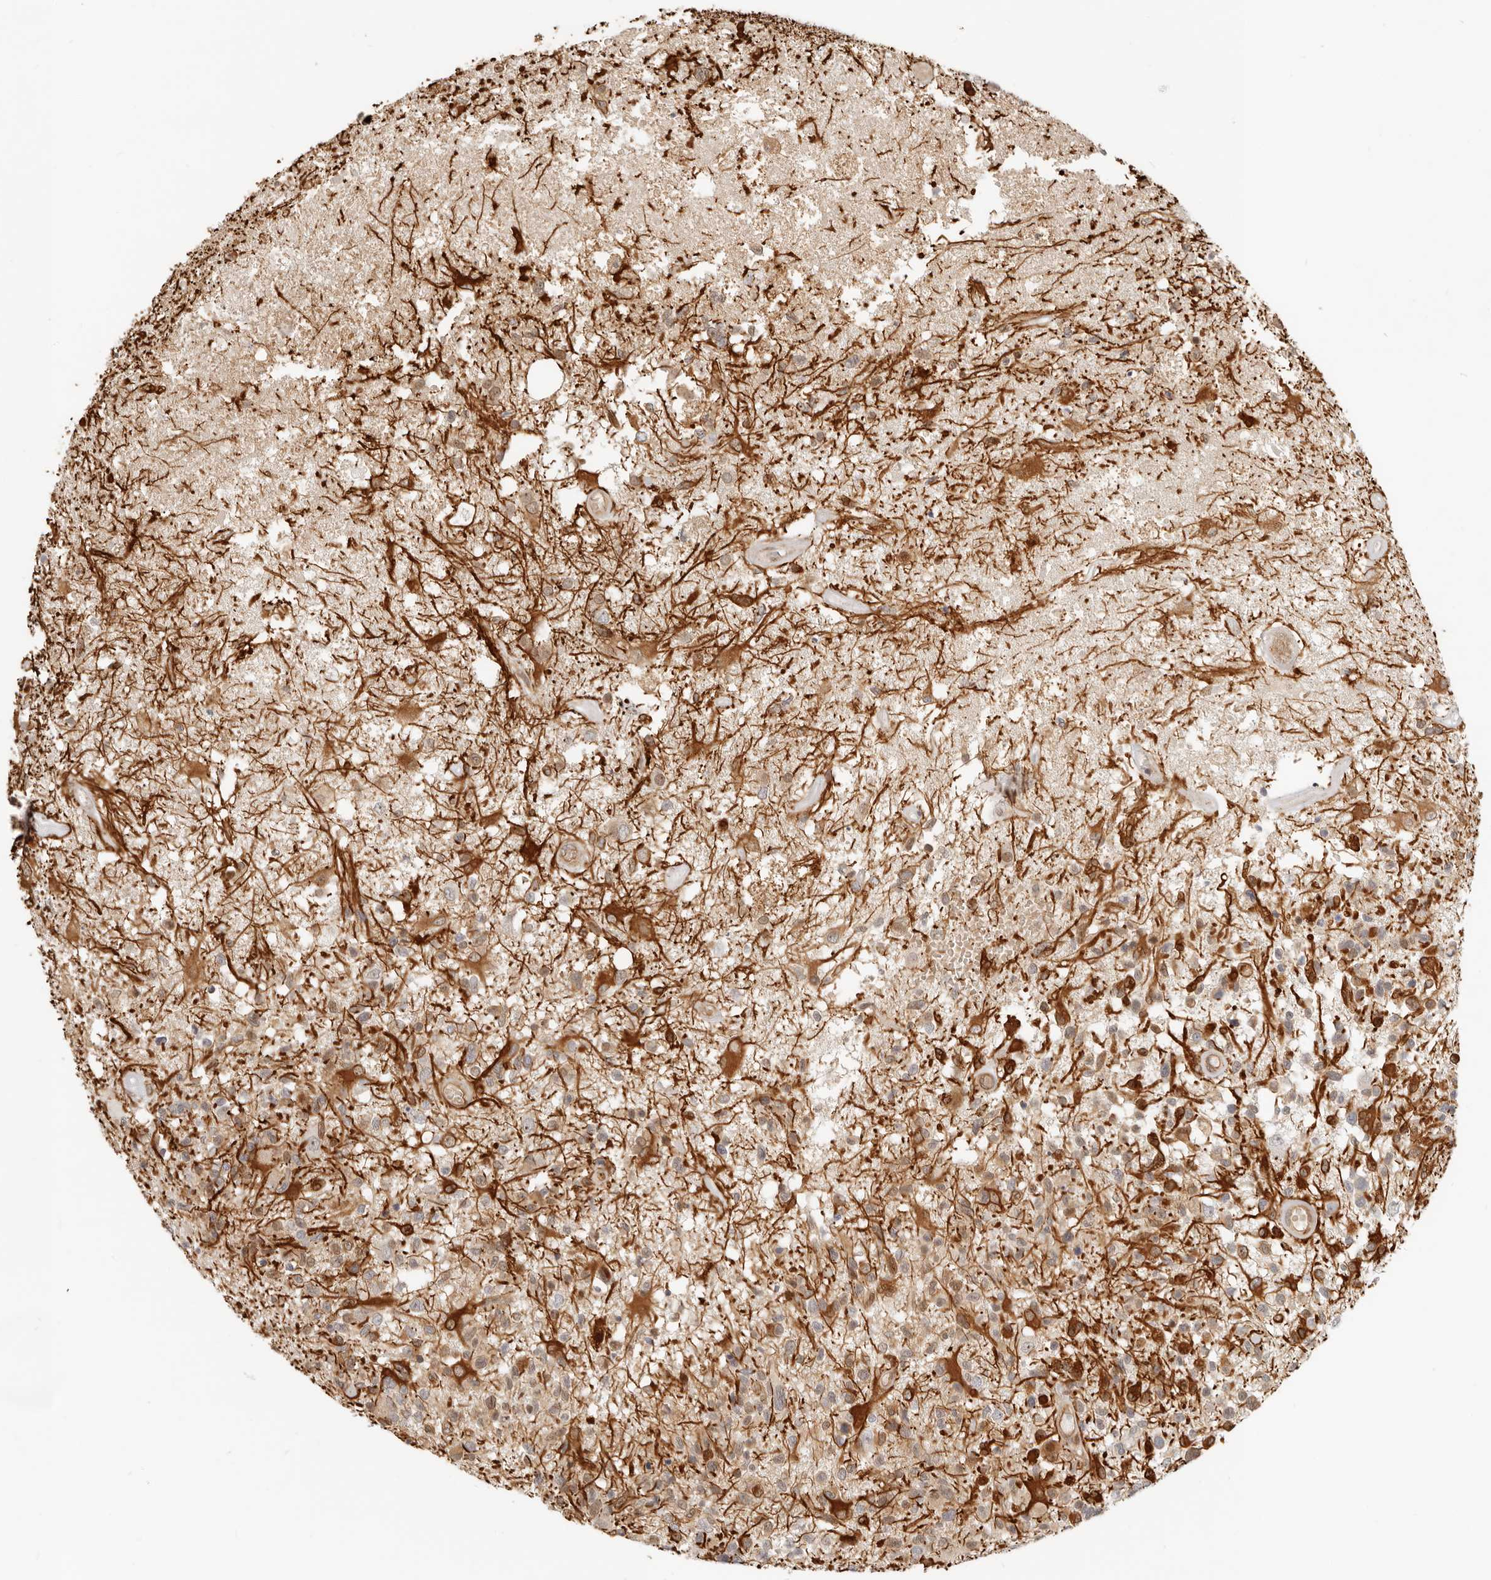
{"staining": {"intensity": "strong", "quantity": "25%-75%", "location": "cytoplasmic/membranous"}, "tissue": "glioma", "cell_type": "Tumor cells", "image_type": "cancer", "snomed": [{"axis": "morphology", "description": "Glioma, malignant, High grade"}, {"axis": "morphology", "description": "Glioblastoma, NOS"}, {"axis": "topography", "description": "Brain"}], "caption": "IHC photomicrograph of human malignant glioma (high-grade) stained for a protein (brown), which exhibits high levels of strong cytoplasmic/membranous expression in approximately 25%-75% of tumor cells.", "gene": "TUFT1", "patient": {"sex": "male", "age": 60}}